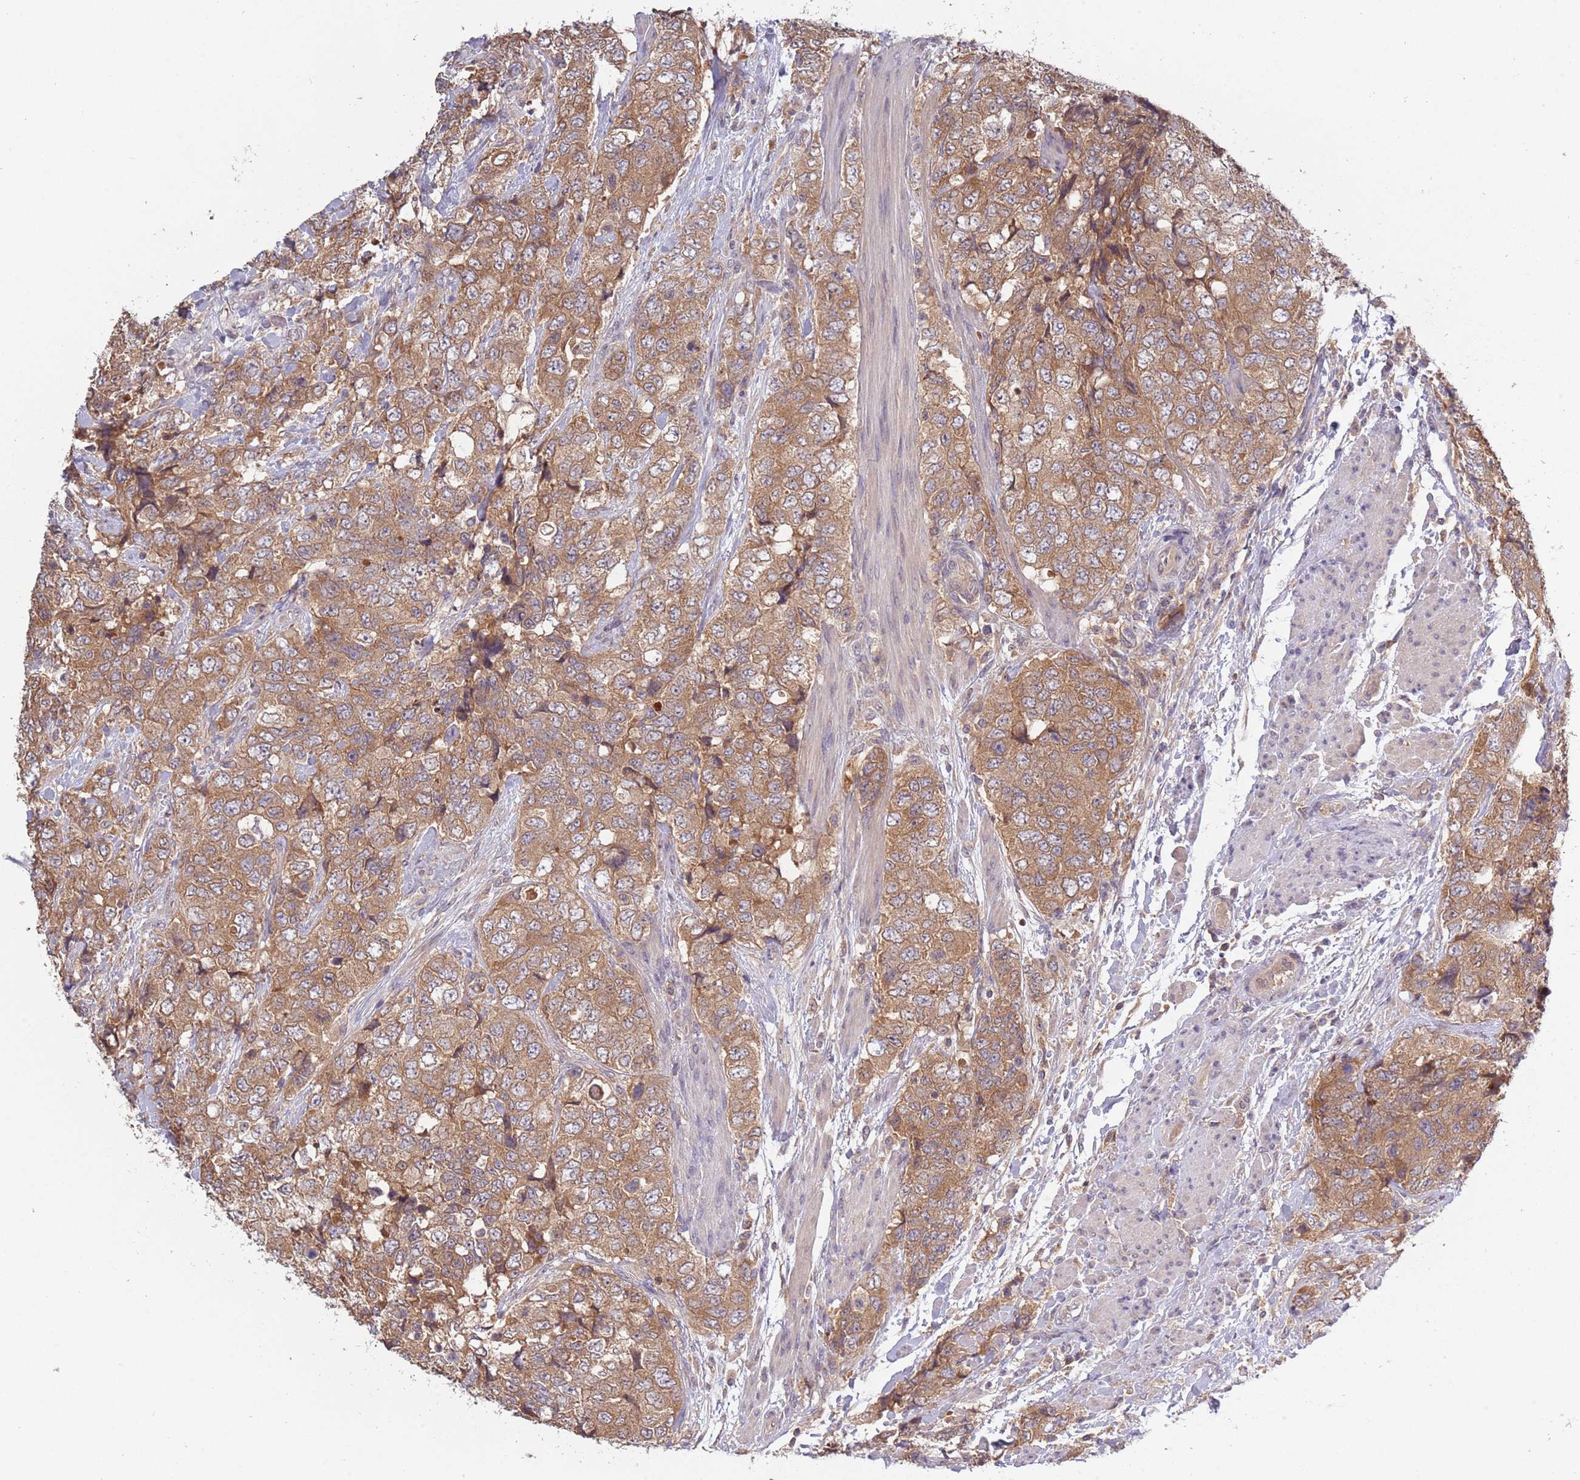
{"staining": {"intensity": "moderate", "quantity": ">75%", "location": "cytoplasmic/membranous"}, "tissue": "urothelial cancer", "cell_type": "Tumor cells", "image_type": "cancer", "snomed": [{"axis": "morphology", "description": "Urothelial carcinoma, High grade"}, {"axis": "topography", "description": "Urinary bladder"}], "caption": "Immunohistochemical staining of urothelial cancer reveals medium levels of moderate cytoplasmic/membranous protein staining in about >75% of tumor cells.", "gene": "USP32", "patient": {"sex": "female", "age": 78}}